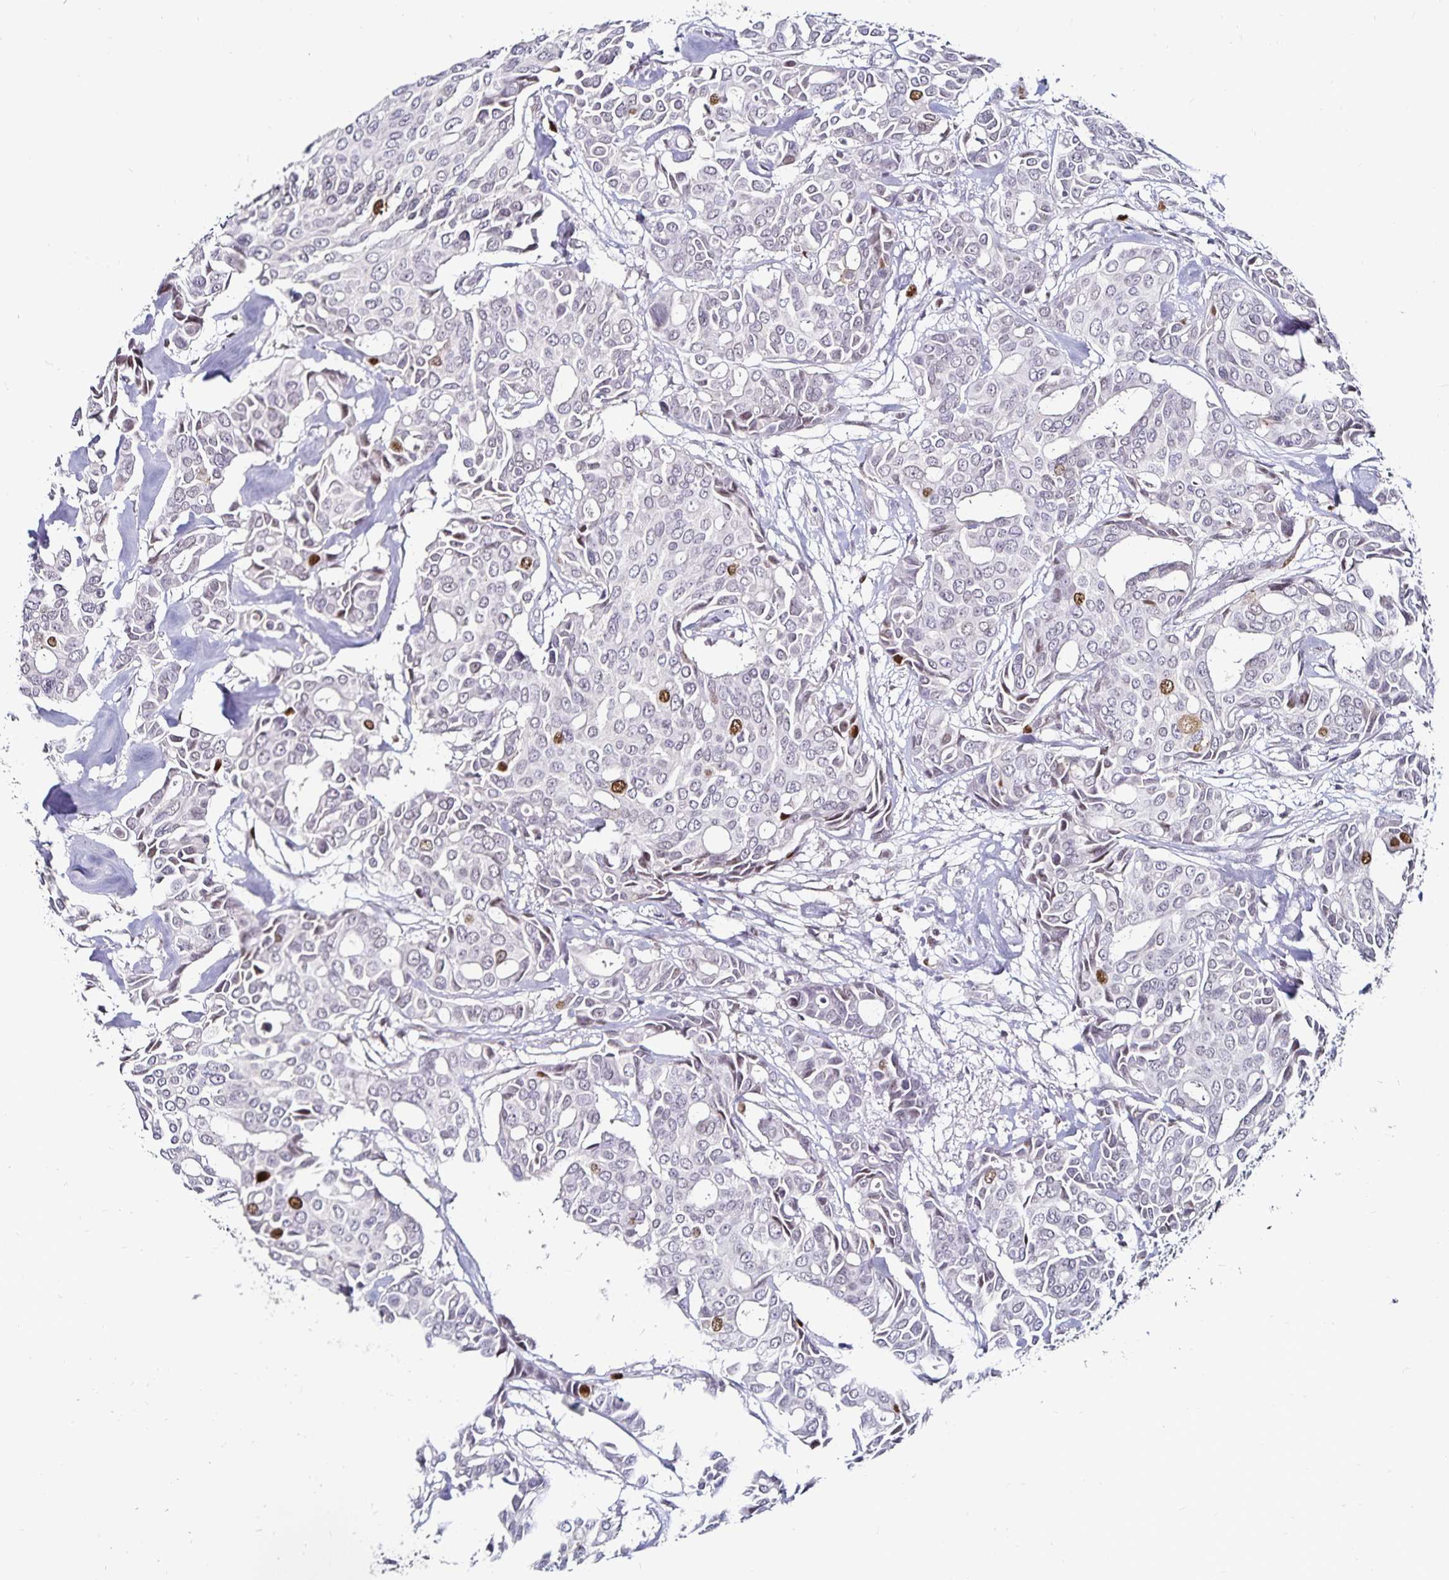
{"staining": {"intensity": "moderate", "quantity": "<25%", "location": "nuclear"}, "tissue": "breast cancer", "cell_type": "Tumor cells", "image_type": "cancer", "snomed": [{"axis": "morphology", "description": "Duct carcinoma"}, {"axis": "topography", "description": "Breast"}], "caption": "Immunohistochemical staining of breast cancer reveals moderate nuclear protein expression in about <25% of tumor cells.", "gene": "ANLN", "patient": {"sex": "female", "age": 54}}